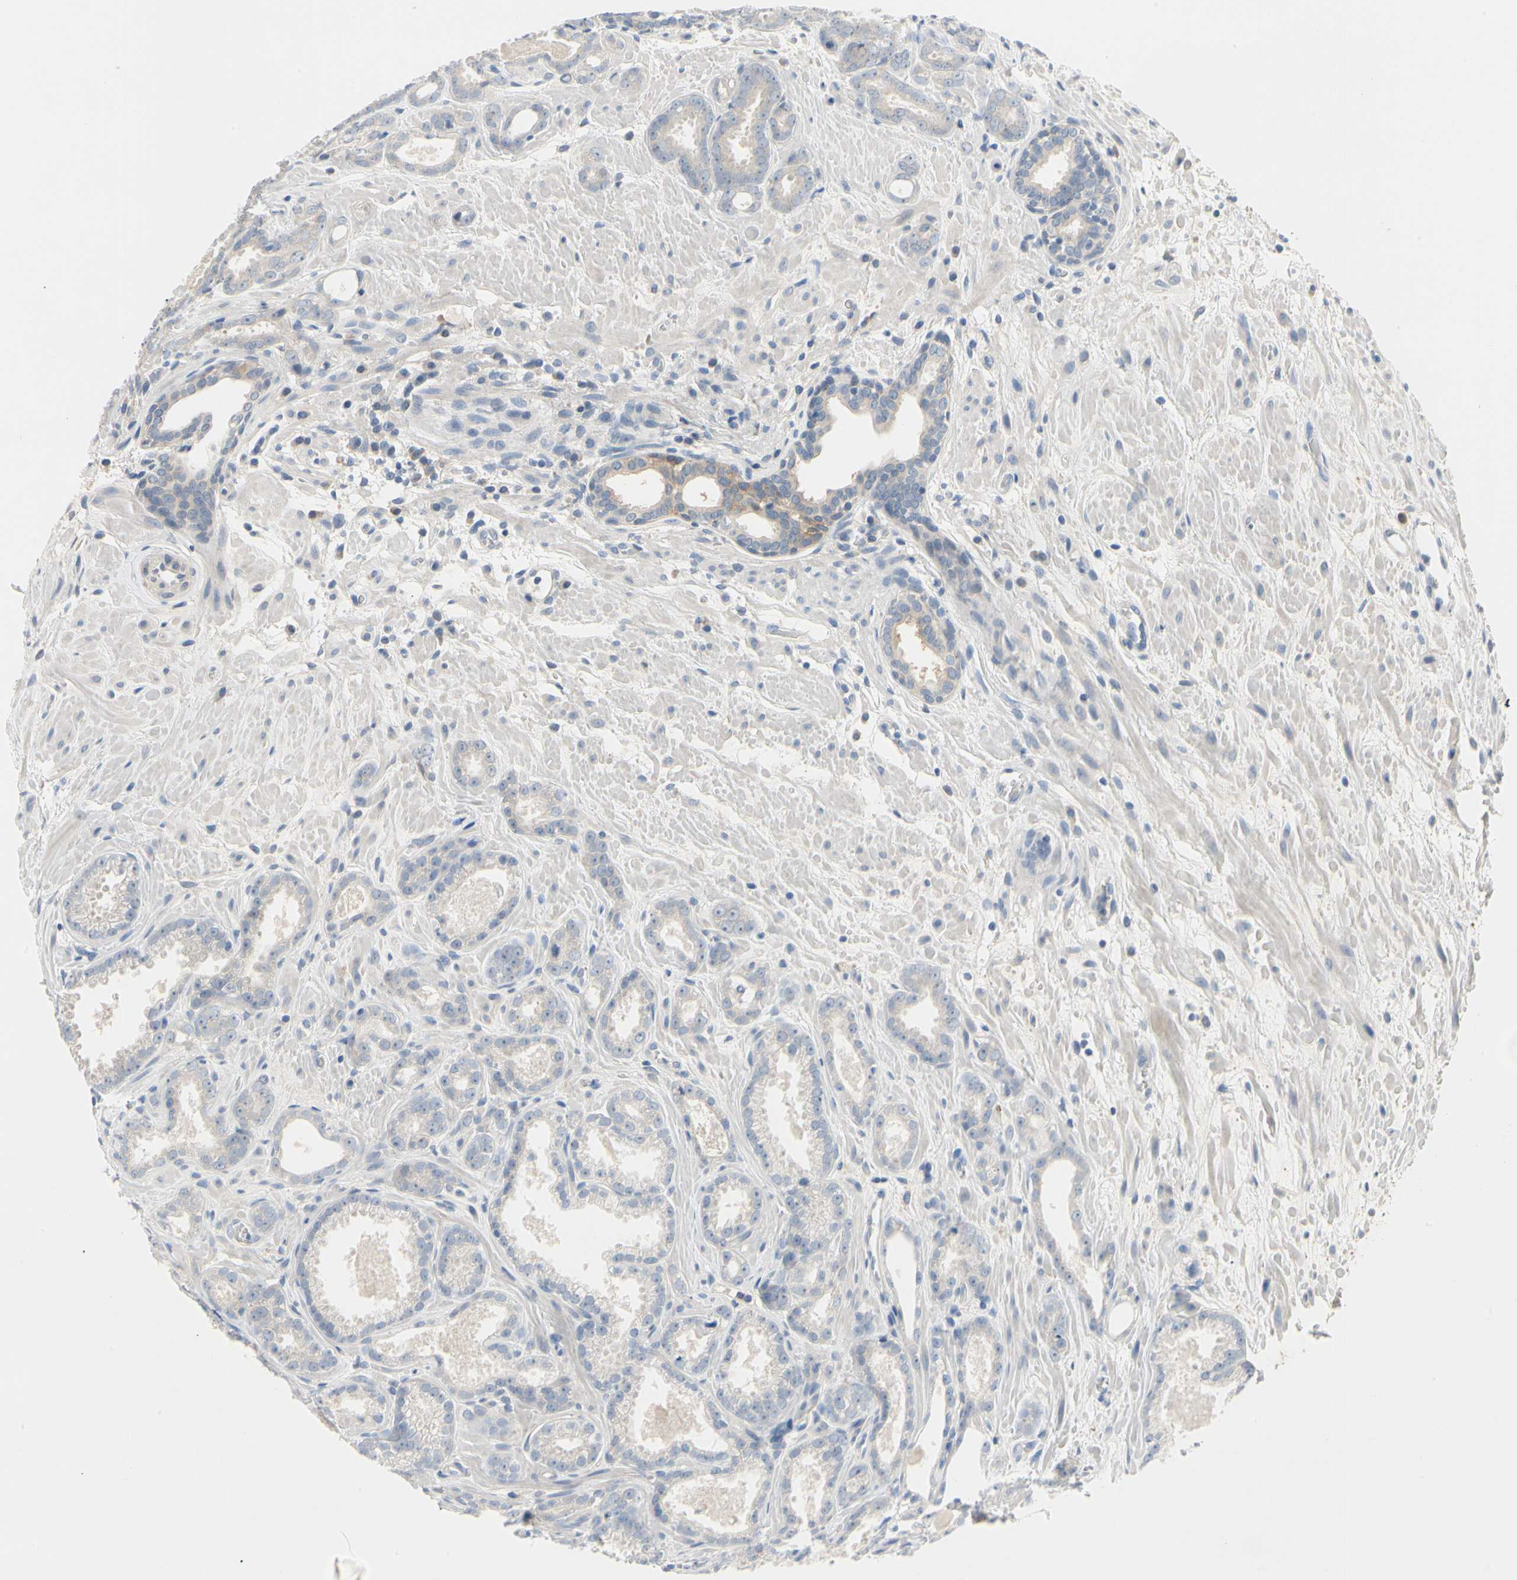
{"staining": {"intensity": "negative", "quantity": "none", "location": "none"}, "tissue": "prostate cancer", "cell_type": "Tumor cells", "image_type": "cancer", "snomed": [{"axis": "morphology", "description": "Adenocarcinoma, Low grade"}, {"axis": "topography", "description": "Prostate"}], "caption": "Tumor cells are negative for protein expression in human prostate adenocarcinoma (low-grade).", "gene": "MARK1", "patient": {"sex": "male", "age": 57}}